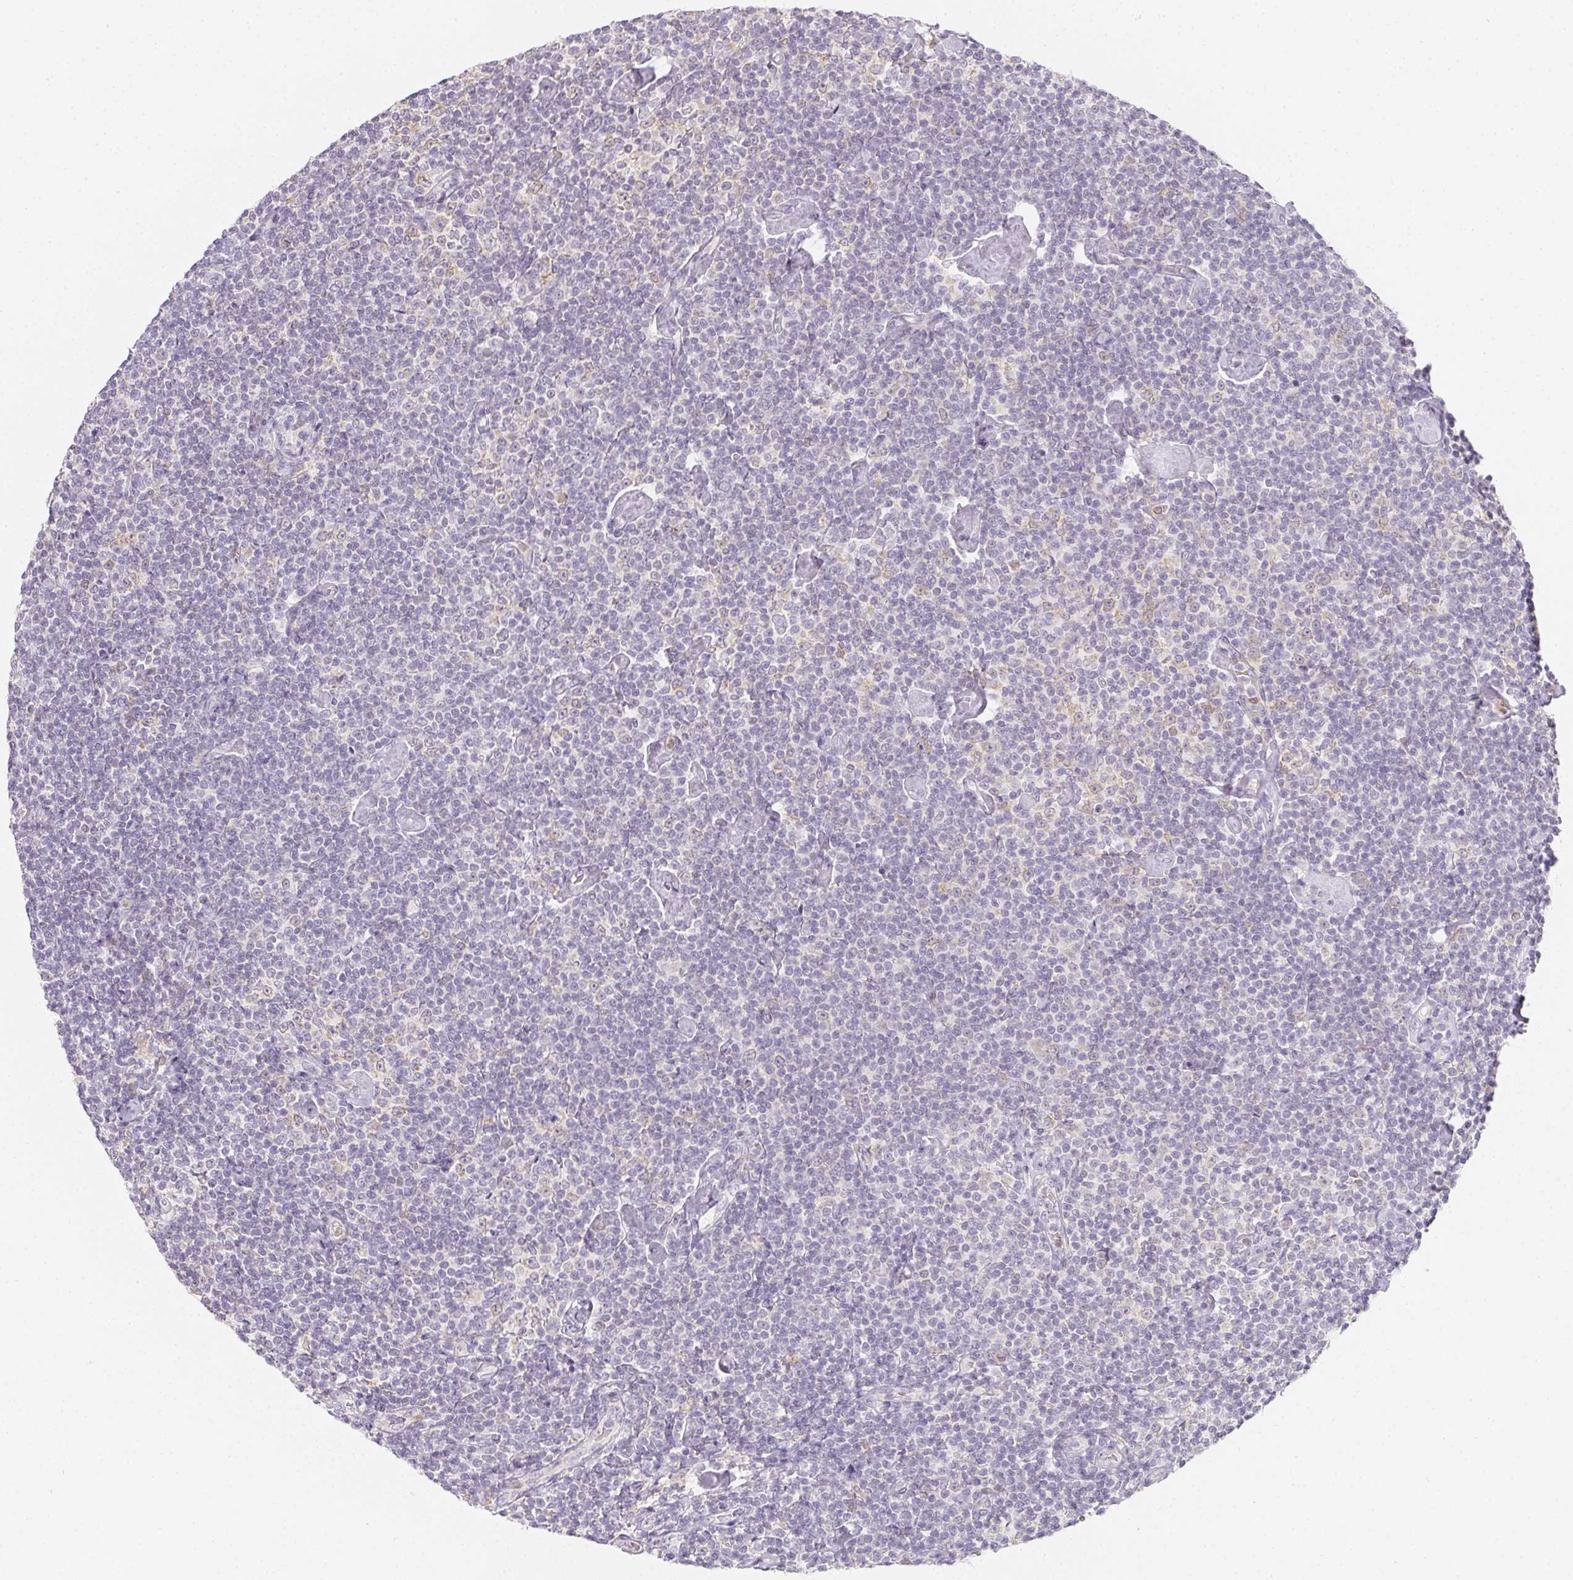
{"staining": {"intensity": "negative", "quantity": "none", "location": "none"}, "tissue": "lymphoma", "cell_type": "Tumor cells", "image_type": "cancer", "snomed": [{"axis": "morphology", "description": "Malignant lymphoma, non-Hodgkin's type, Low grade"}, {"axis": "topography", "description": "Lymph node"}], "caption": "IHC micrograph of human lymphoma stained for a protein (brown), which exhibits no staining in tumor cells. The staining is performed using DAB brown chromogen with nuclei counter-stained in using hematoxylin.", "gene": "SOAT1", "patient": {"sex": "male", "age": 81}}